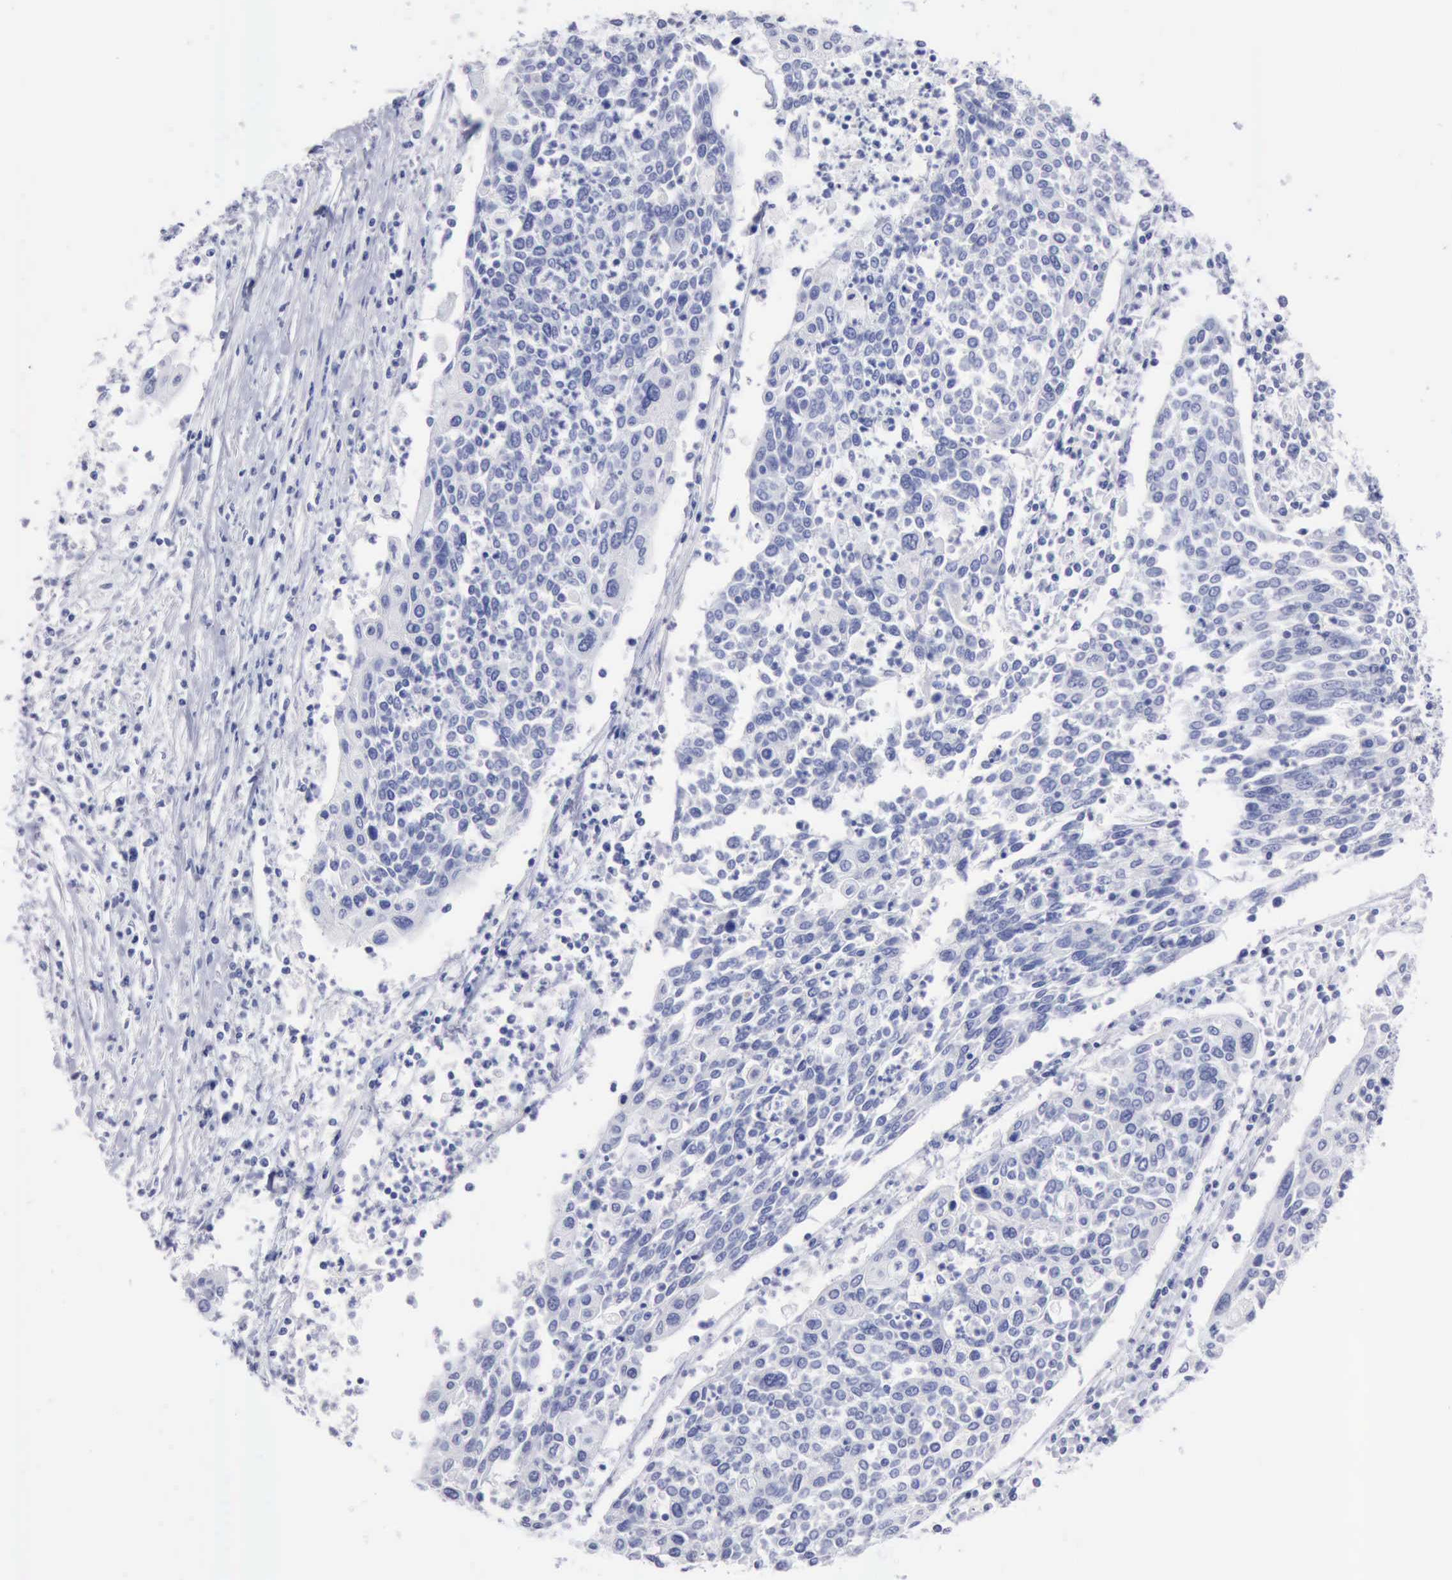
{"staining": {"intensity": "negative", "quantity": "none", "location": "none"}, "tissue": "cervical cancer", "cell_type": "Tumor cells", "image_type": "cancer", "snomed": [{"axis": "morphology", "description": "Squamous cell carcinoma, NOS"}, {"axis": "topography", "description": "Cervix"}], "caption": "This is an immunohistochemistry (IHC) image of cervical cancer. There is no expression in tumor cells.", "gene": "CYP19A1", "patient": {"sex": "female", "age": 40}}